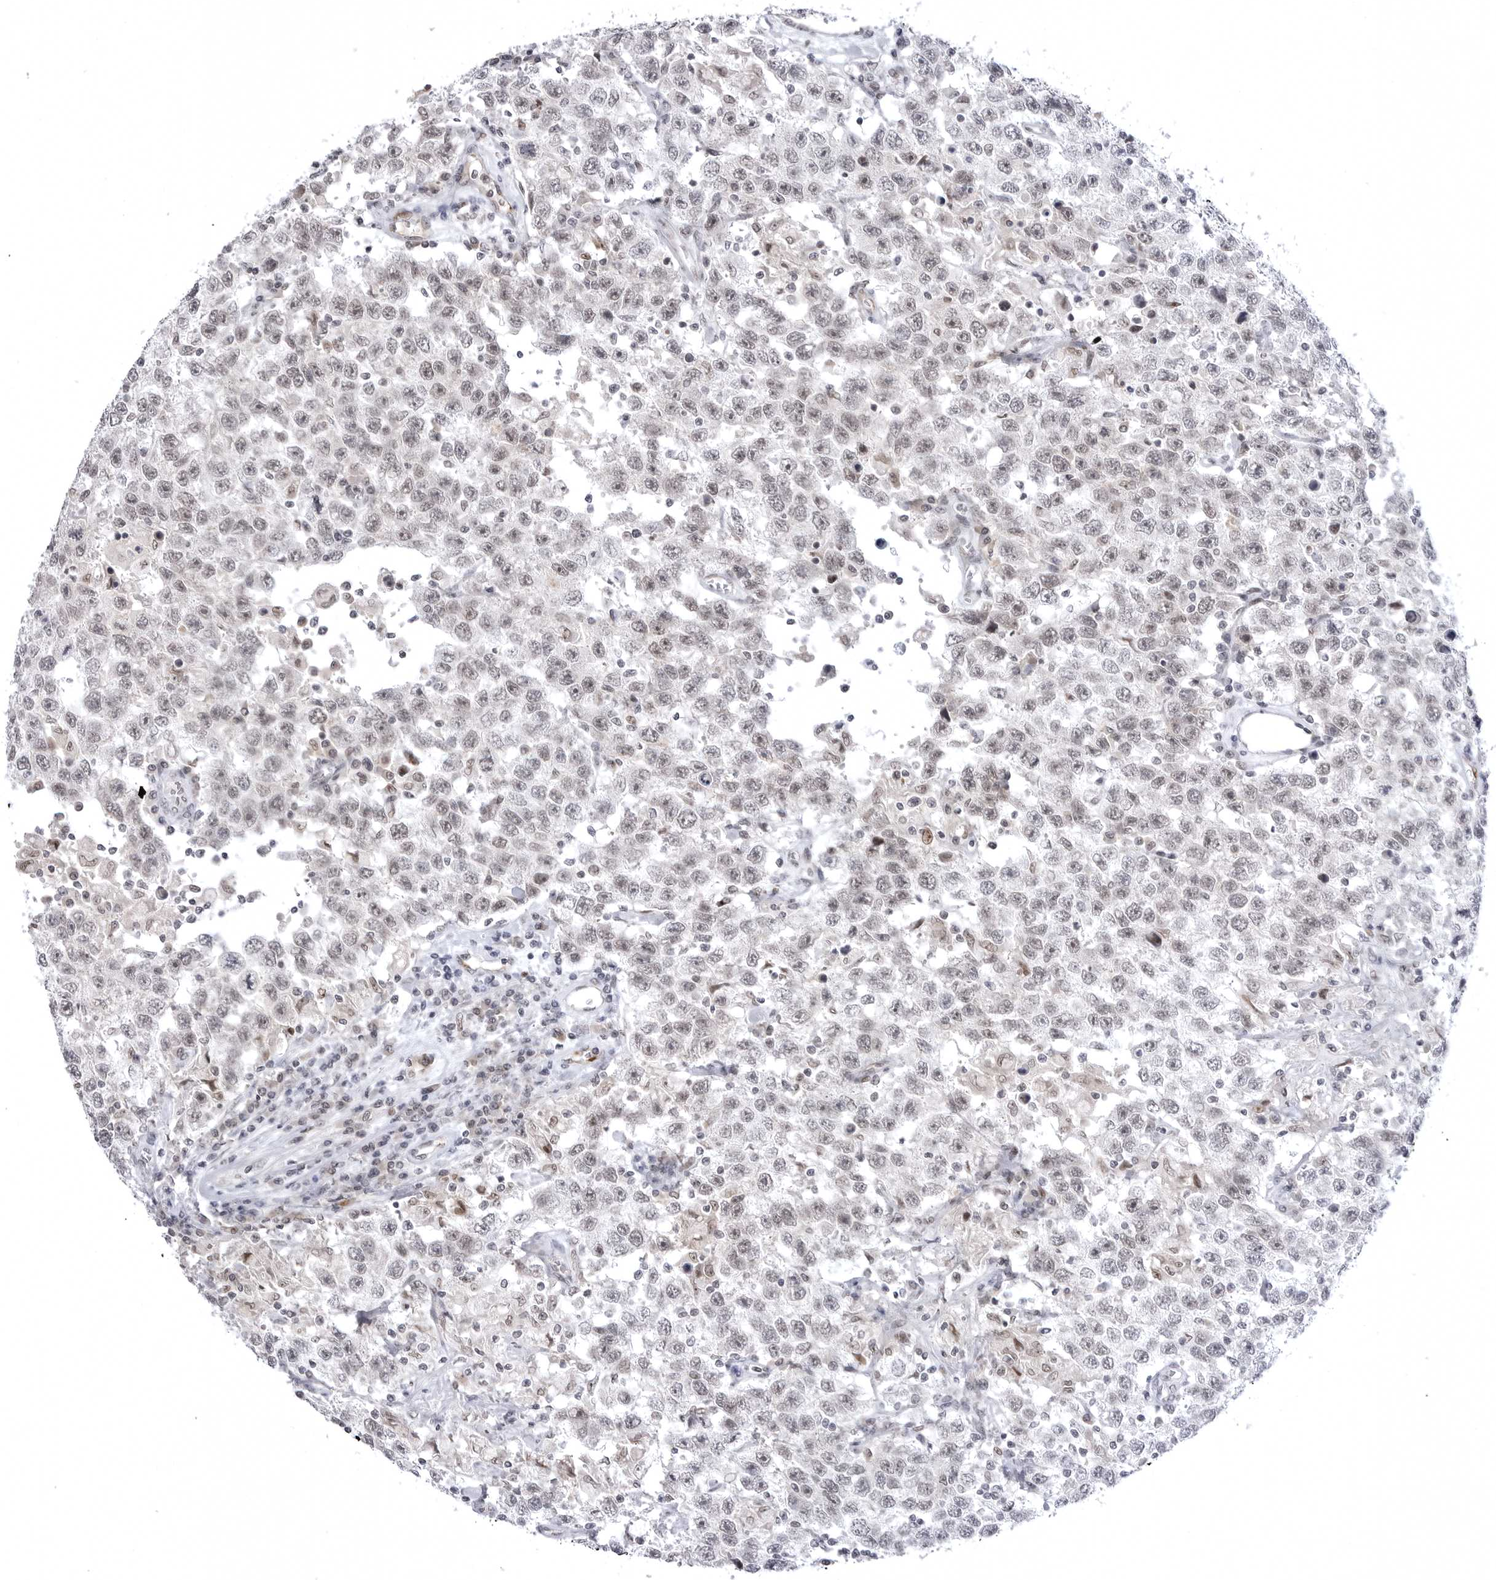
{"staining": {"intensity": "negative", "quantity": "none", "location": "none"}, "tissue": "testis cancer", "cell_type": "Tumor cells", "image_type": "cancer", "snomed": [{"axis": "morphology", "description": "Seminoma, NOS"}, {"axis": "topography", "description": "Testis"}], "caption": "Tumor cells are negative for brown protein staining in seminoma (testis).", "gene": "PTK2B", "patient": {"sex": "male", "age": 41}}